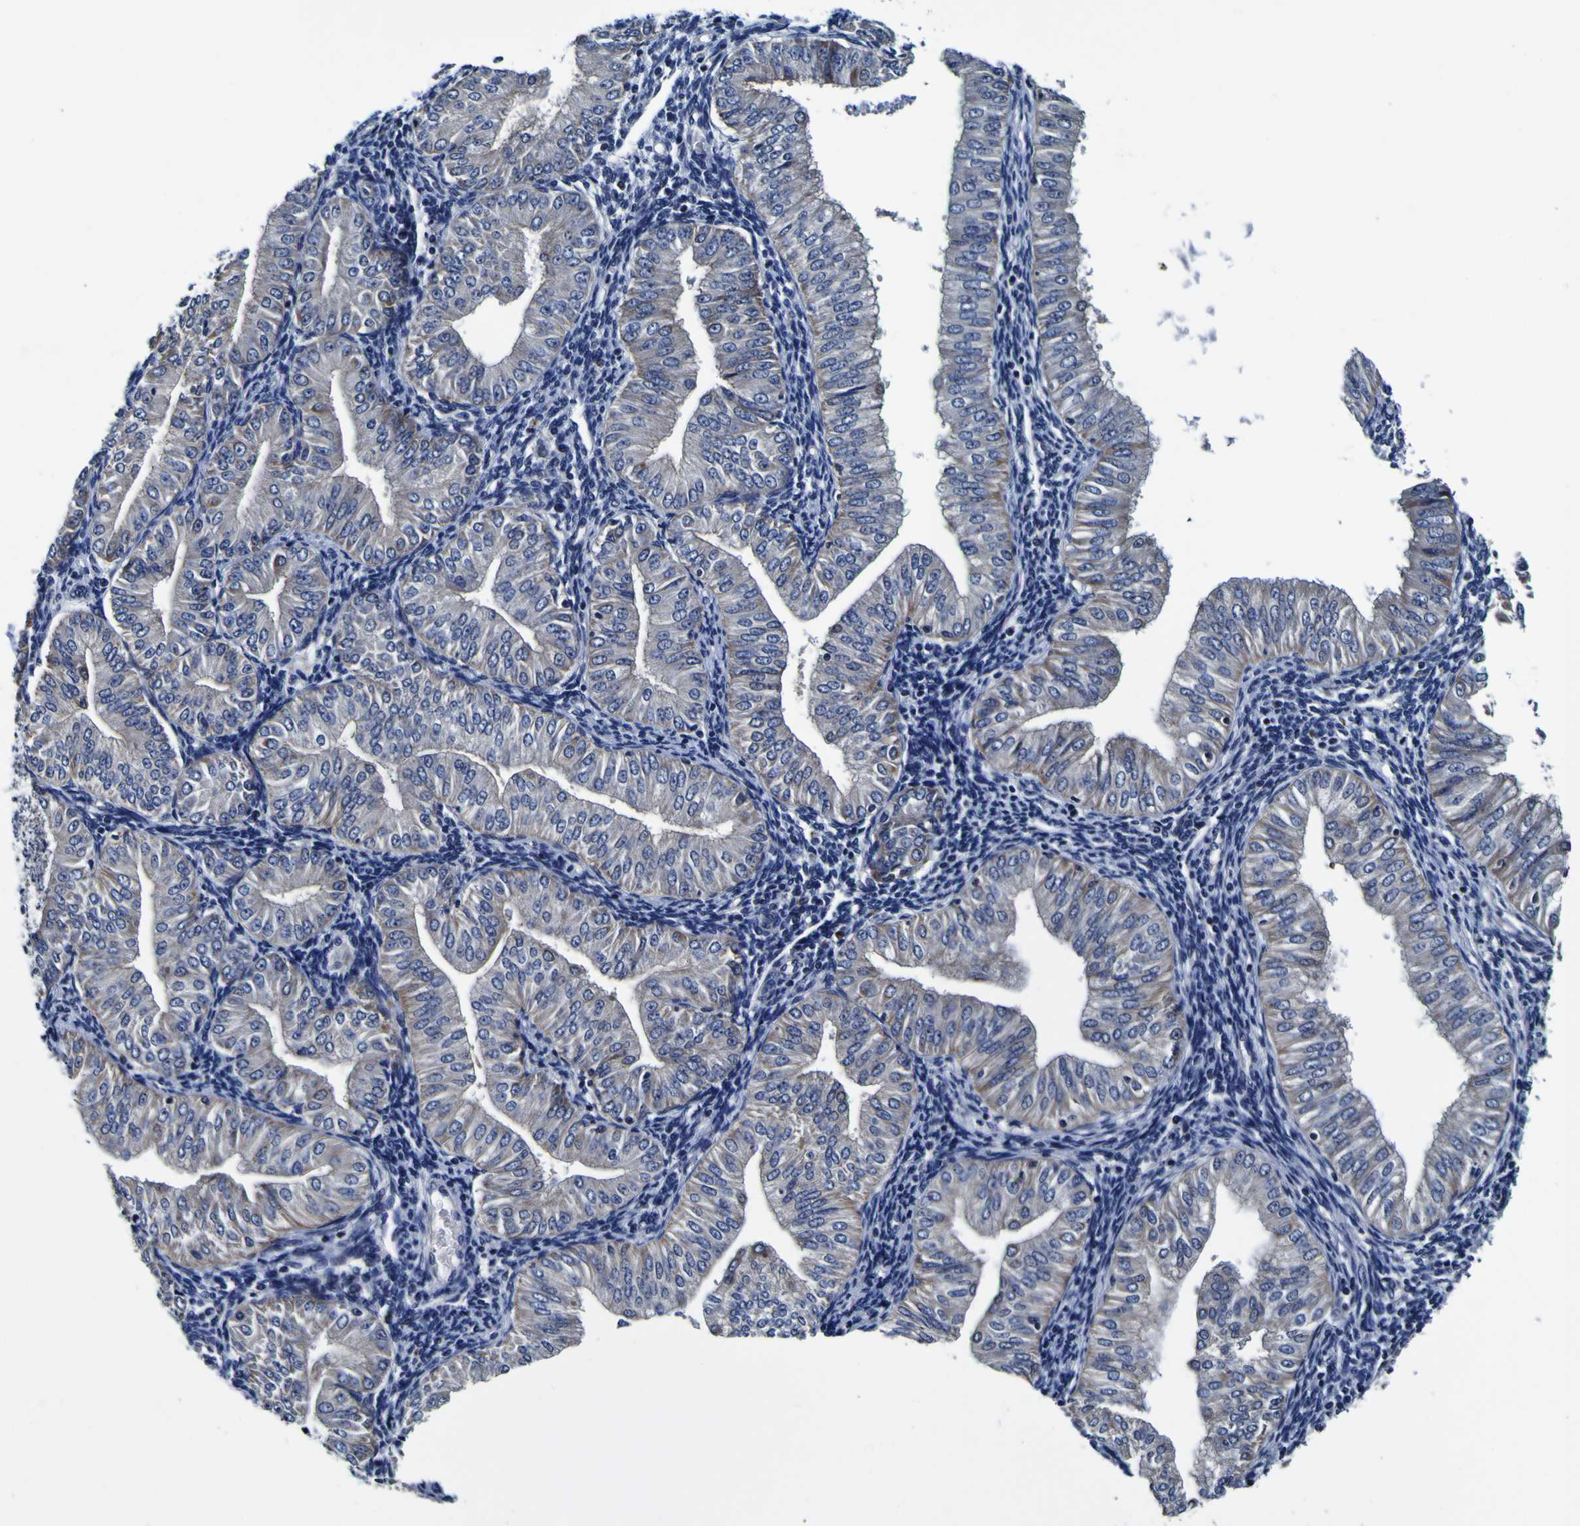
{"staining": {"intensity": "moderate", "quantity": "<25%", "location": "cytoplasmic/membranous"}, "tissue": "endometrial cancer", "cell_type": "Tumor cells", "image_type": "cancer", "snomed": [{"axis": "morphology", "description": "Normal tissue, NOS"}, {"axis": "morphology", "description": "Adenocarcinoma, NOS"}, {"axis": "topography", "description": "Endometrium"}], "caption": "Moderate cytoplasmic/membranous protein expression is identified in approximately <25% of tumor cells in endometrial adenocarcinoma.", "gene": "PDLIM4", "patient": {"sex": "female", "age": 53}}